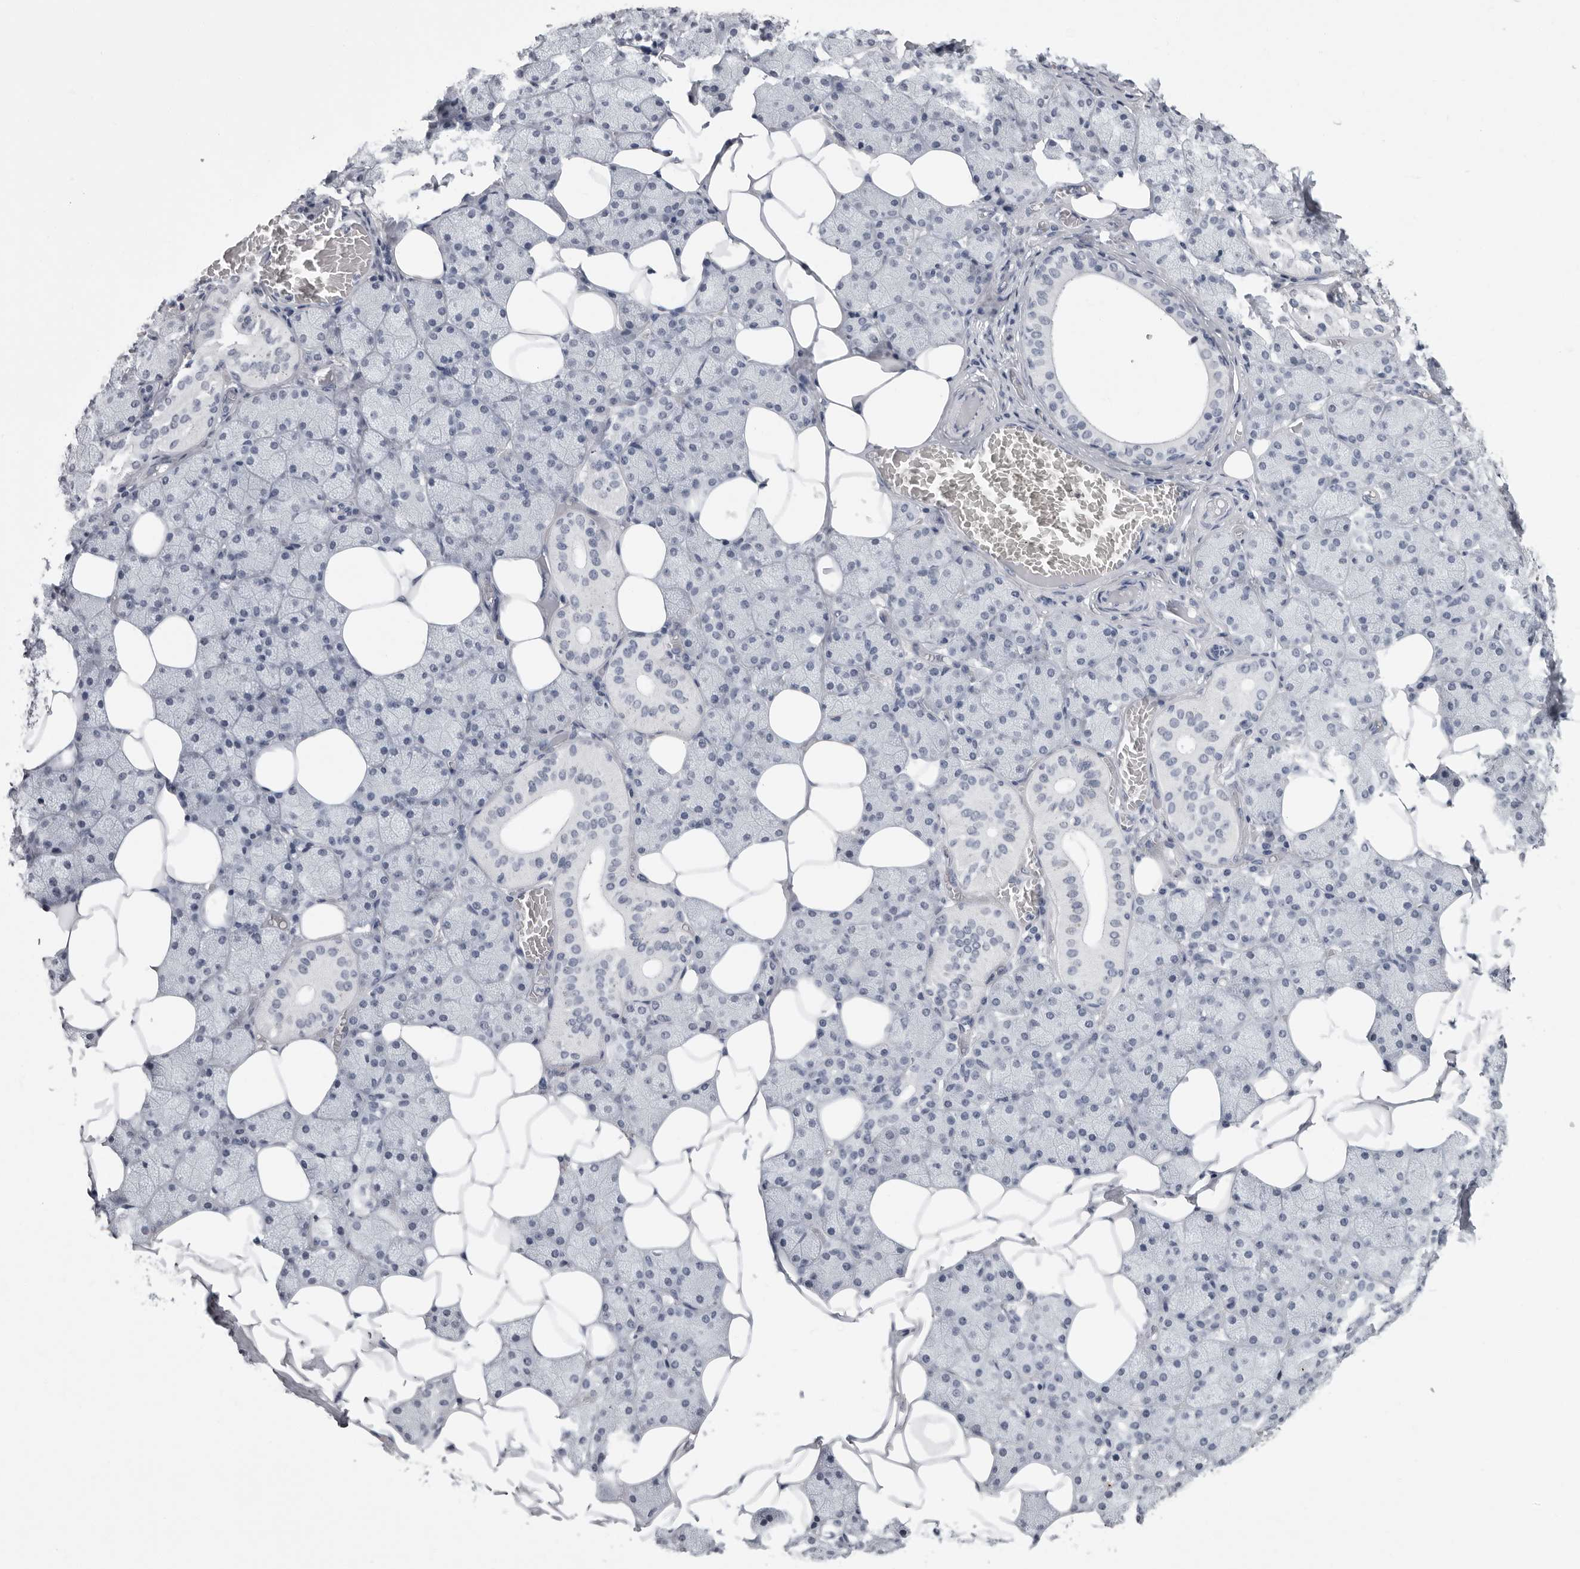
{"staining": {"intensity": "negative", "quantity": "none", "location": "none"}, "tissue": "salivary gland", "cell_type": "Glandular cells", "image_type": "normal", "snomed": [{"axis": "morphology", "description": "Normal tissue, NOS"}, {"axis": "topography", "description": "Salivary gland"}], "caption": "High magnification brightfield microscopy of unremarkable salivary gland stained with DAB (brown) and counterstained with hematoxylin (blue): glandular cells show no significant expression.", "gene": "HEPACAM", "patient": {"sex": "female", "age": 33}}